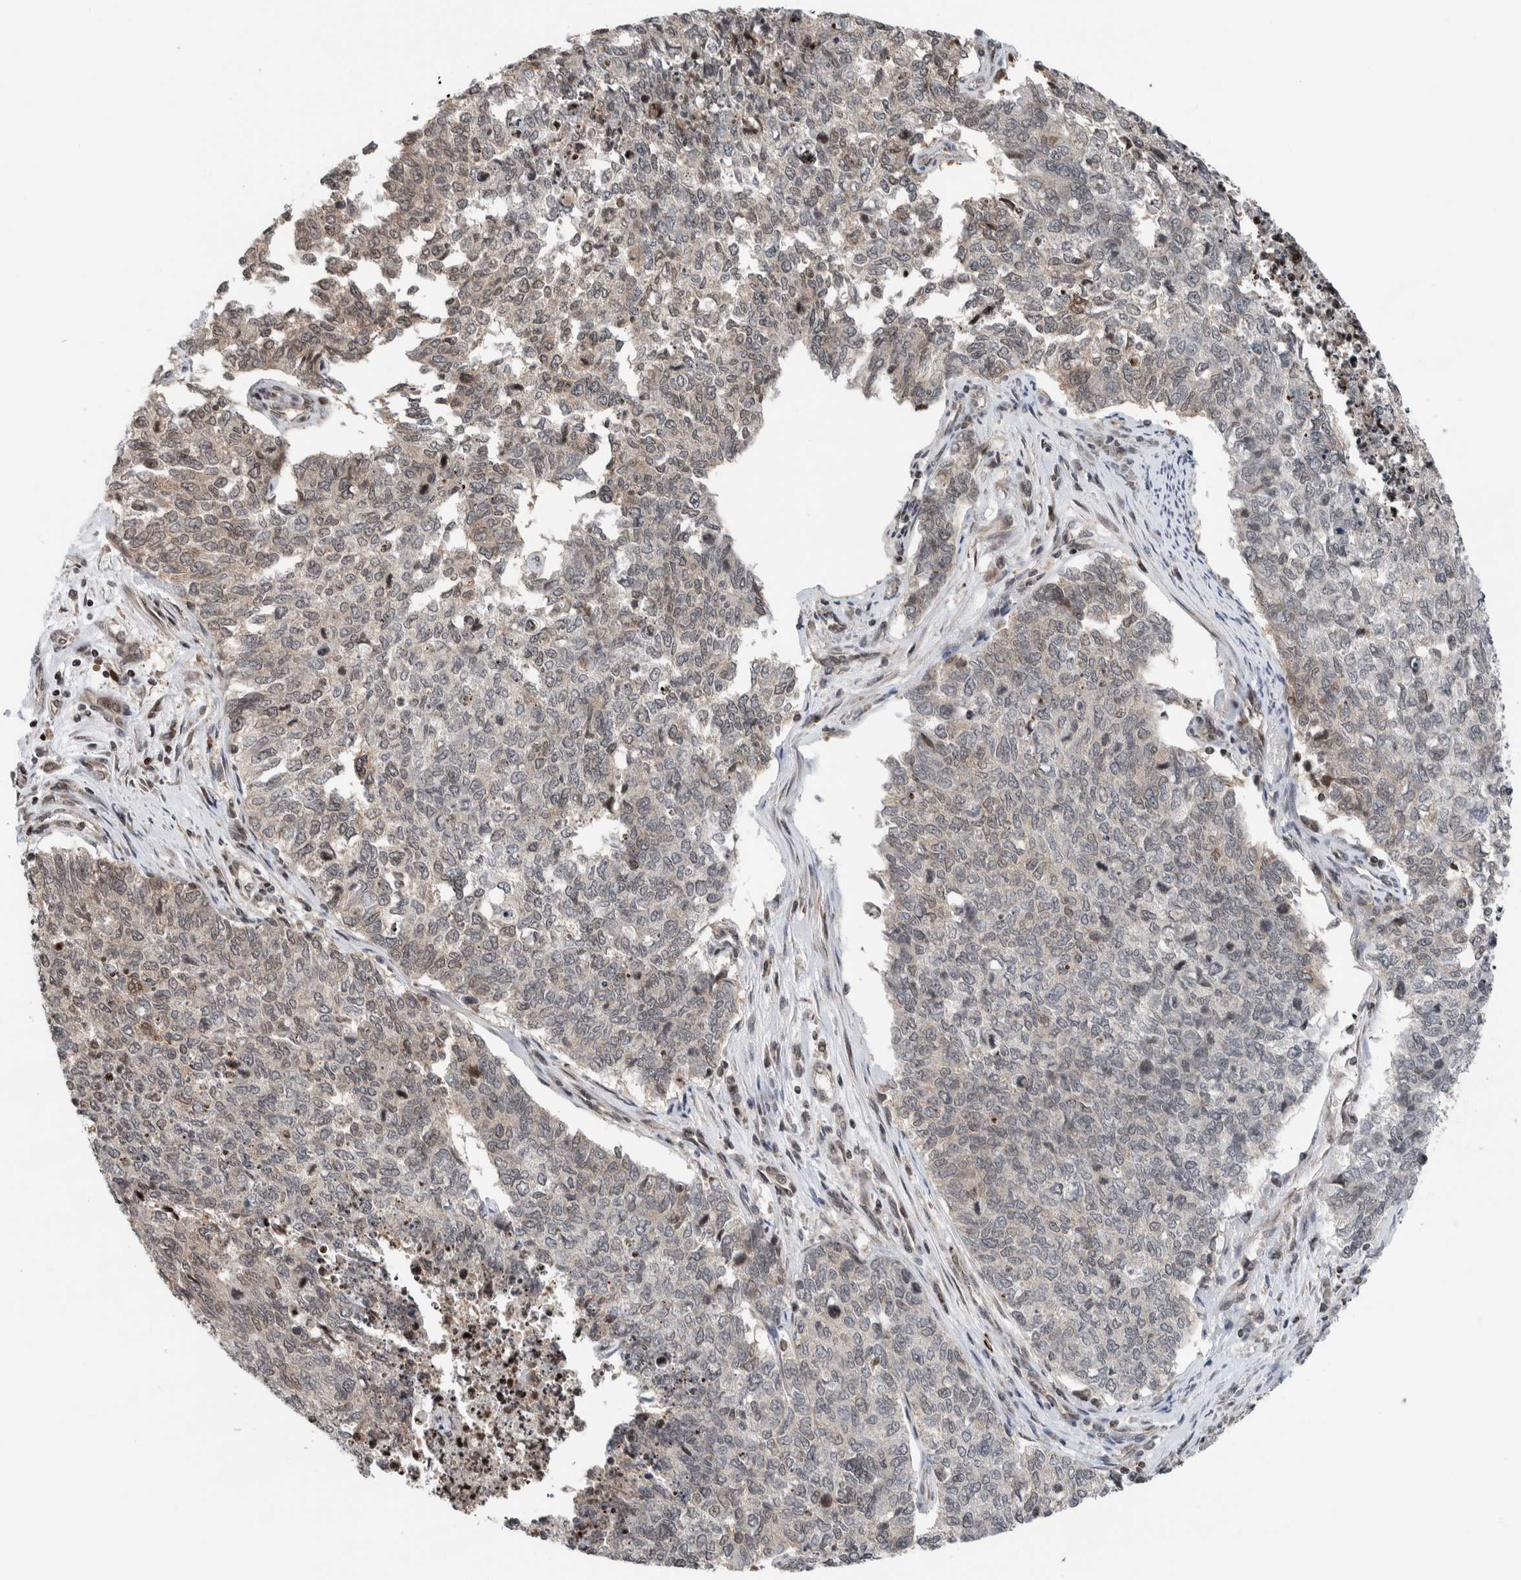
{"staining": {"intensity": "weak", "quantity": "25%-75%", "location": "nuclear"}, "tissue": "cervical cancer", "cell_type": "Tumor cells", "image_type": "cancer", "snomed": [{"axis": "morphology", "description": "Squamous cell carcinoma, NOS"}, {"axis": "topography", "description": "Cervix"}], "caption": "This is an image of immunohistochemistry (IHC) staining of cervical squamous cell carcinoma, which shows weak staining in the nuclear of tumor cells.", "gene": "NPLOC4", "patient": {"sex": "female", "age": 63}}